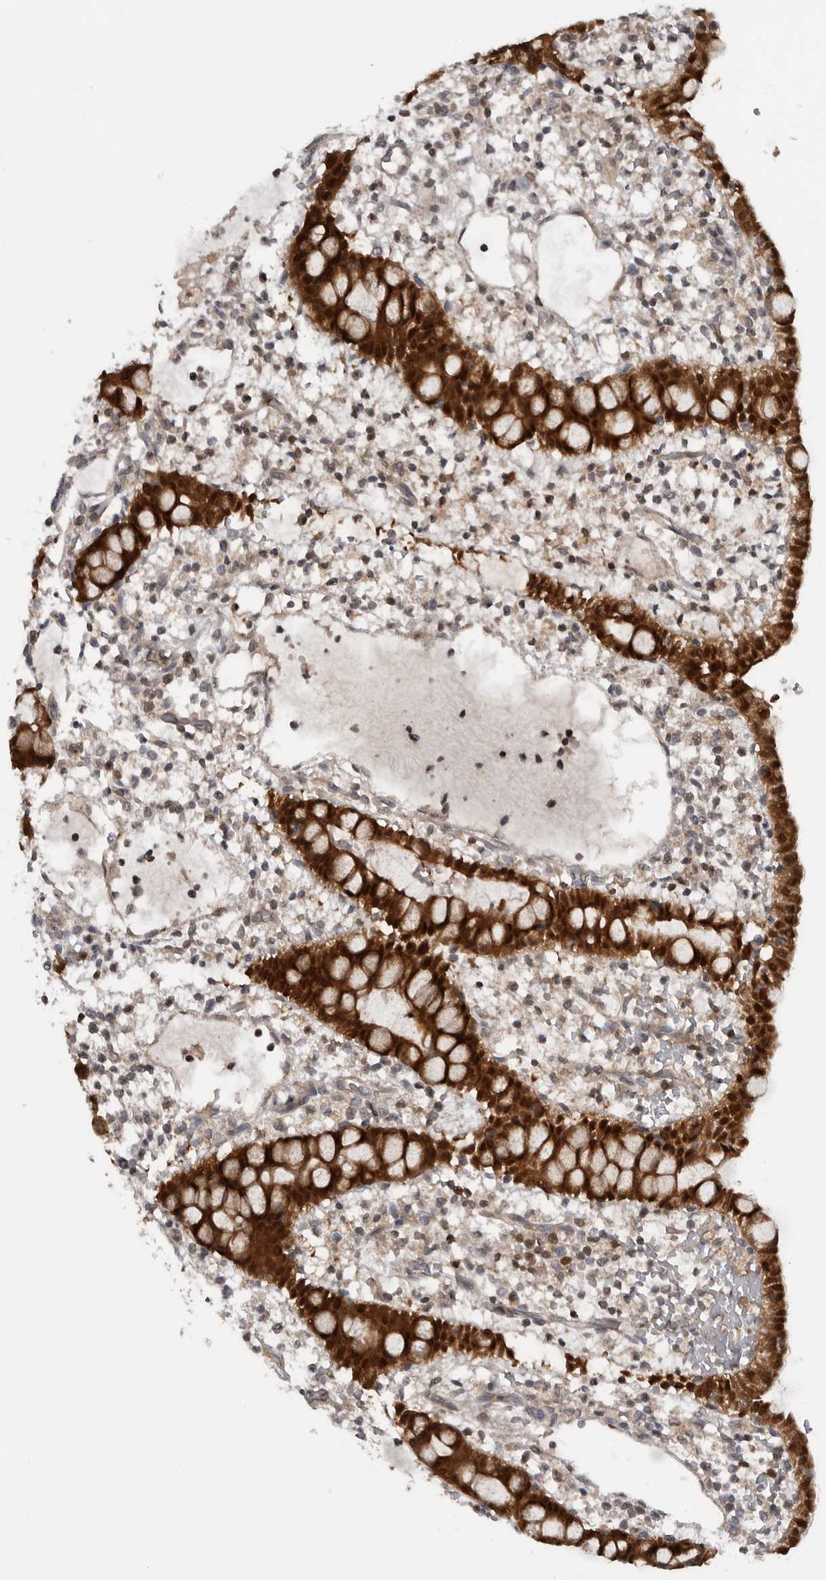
{"staining": {"intensity": "strong", "quantity": ">75%", "location": "cytoplasmic/membranous,nuclear"}, "tissue": "small intestine", "cell_type": "Glandular cells", "image_type": "normal", "snomed": [{"axis": "morphology", "description": "Normal tissue, NOS"}, {"axis": "morphology", "description": "Developmental malformation"}, {"axis": "topography", "description": "Small intestine"}], "caption": "Immunohistochemical staining of benign human small intestine demonstrates high levels of strong cytoplasmic/membranous,nuclear staining in about >75% of glandular cells.", "gene": "MAPK13", "patient": {"sex": "male"}}